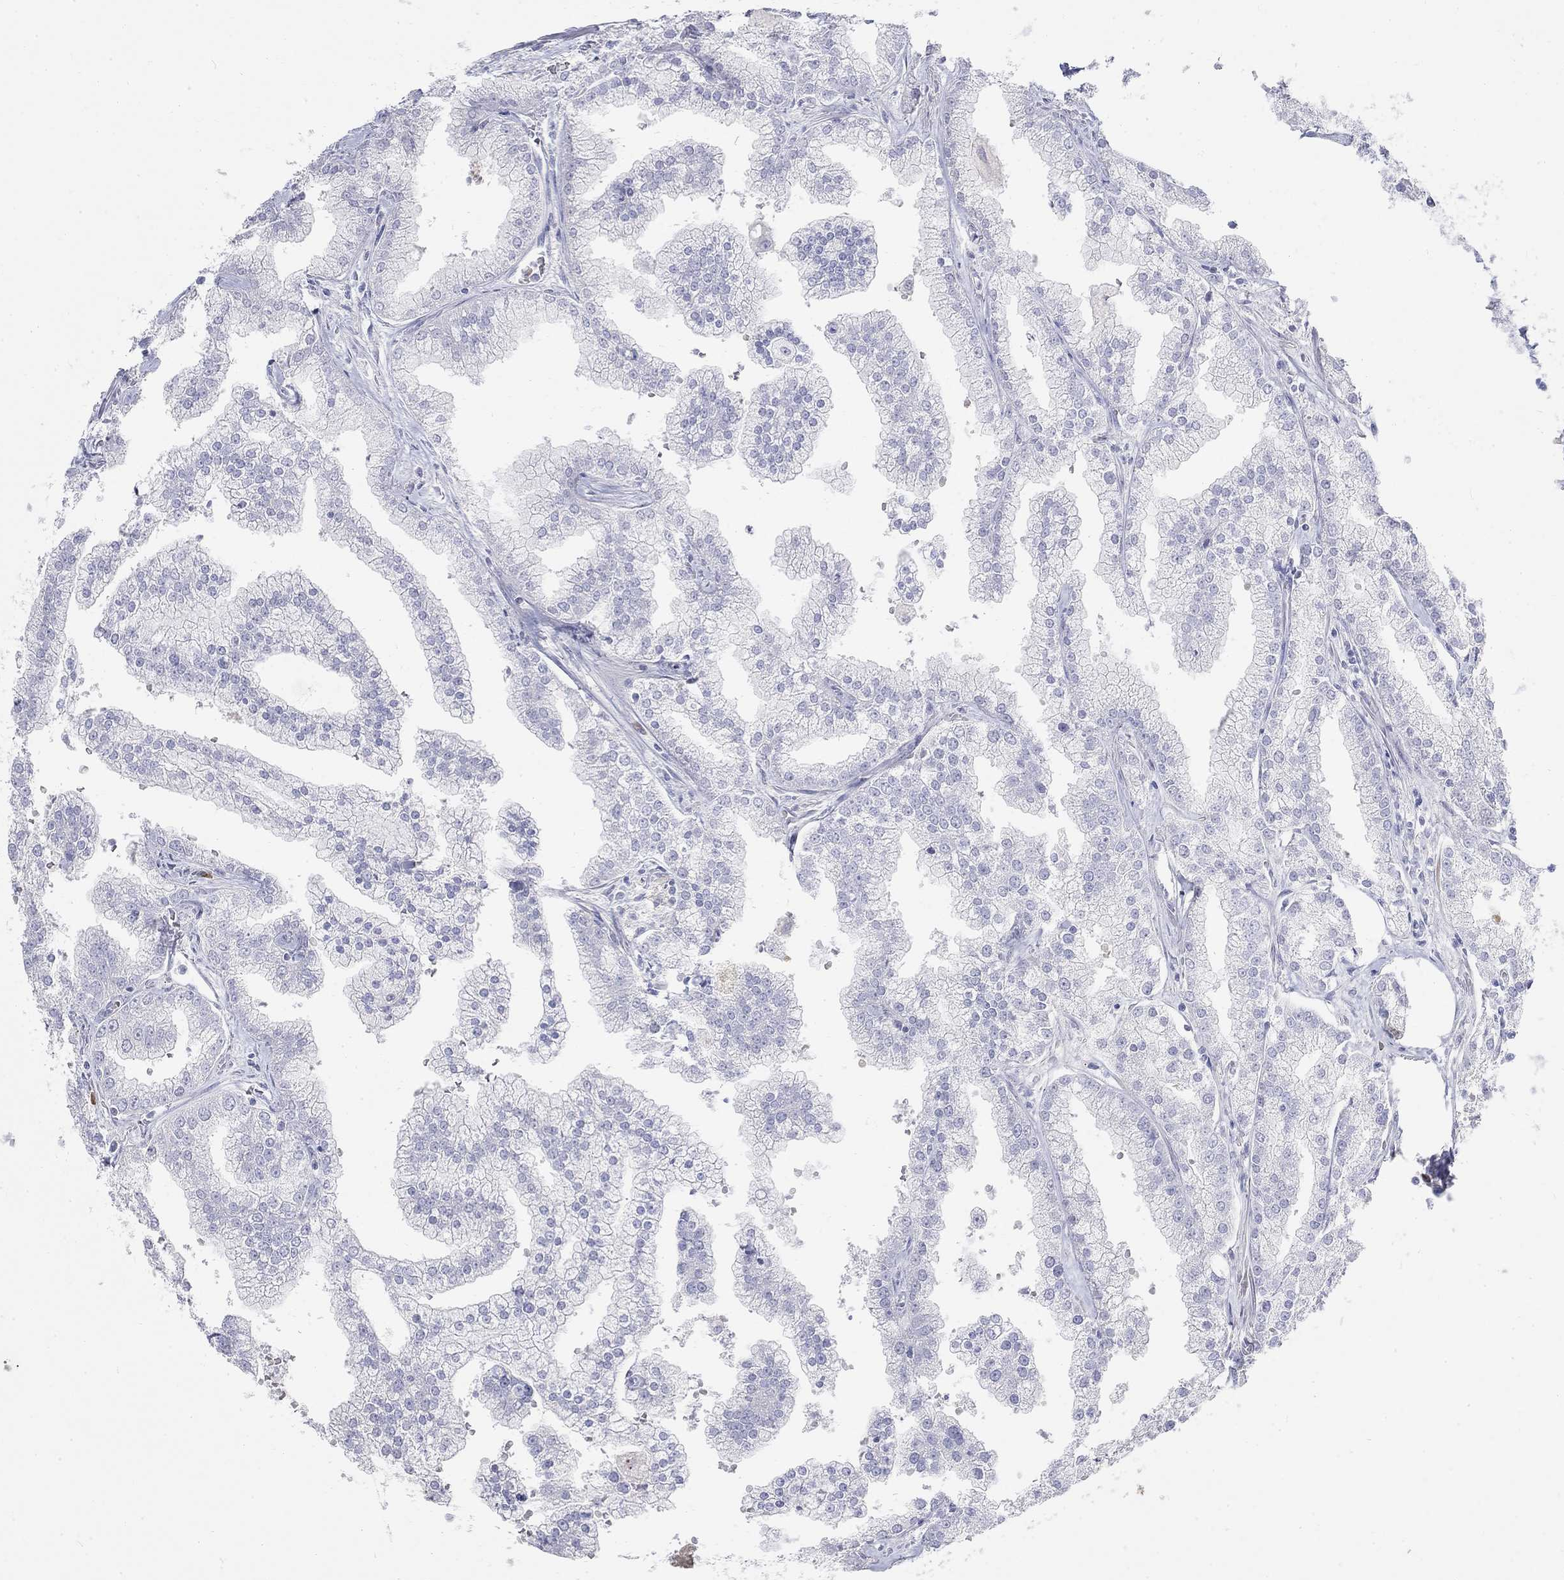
{"staining": {"intensity": "negative", "quantity": "none", "location": "none"}, "tissue": "prostate cancer", "cell_type": "Tumor cells", "image_type": "cancer", "snomed": [{"axis": "morphology", "description": "Adenocarcinoma, NOS"}, {"axis": "topography", "description": "Prostate"}], "caption": "There is no significant staining in tumor cells of prostate cancer. Nuclei are stained in blue.", "gene": "PHOX2B", "patient": {"sex": "male", "age": 70}}